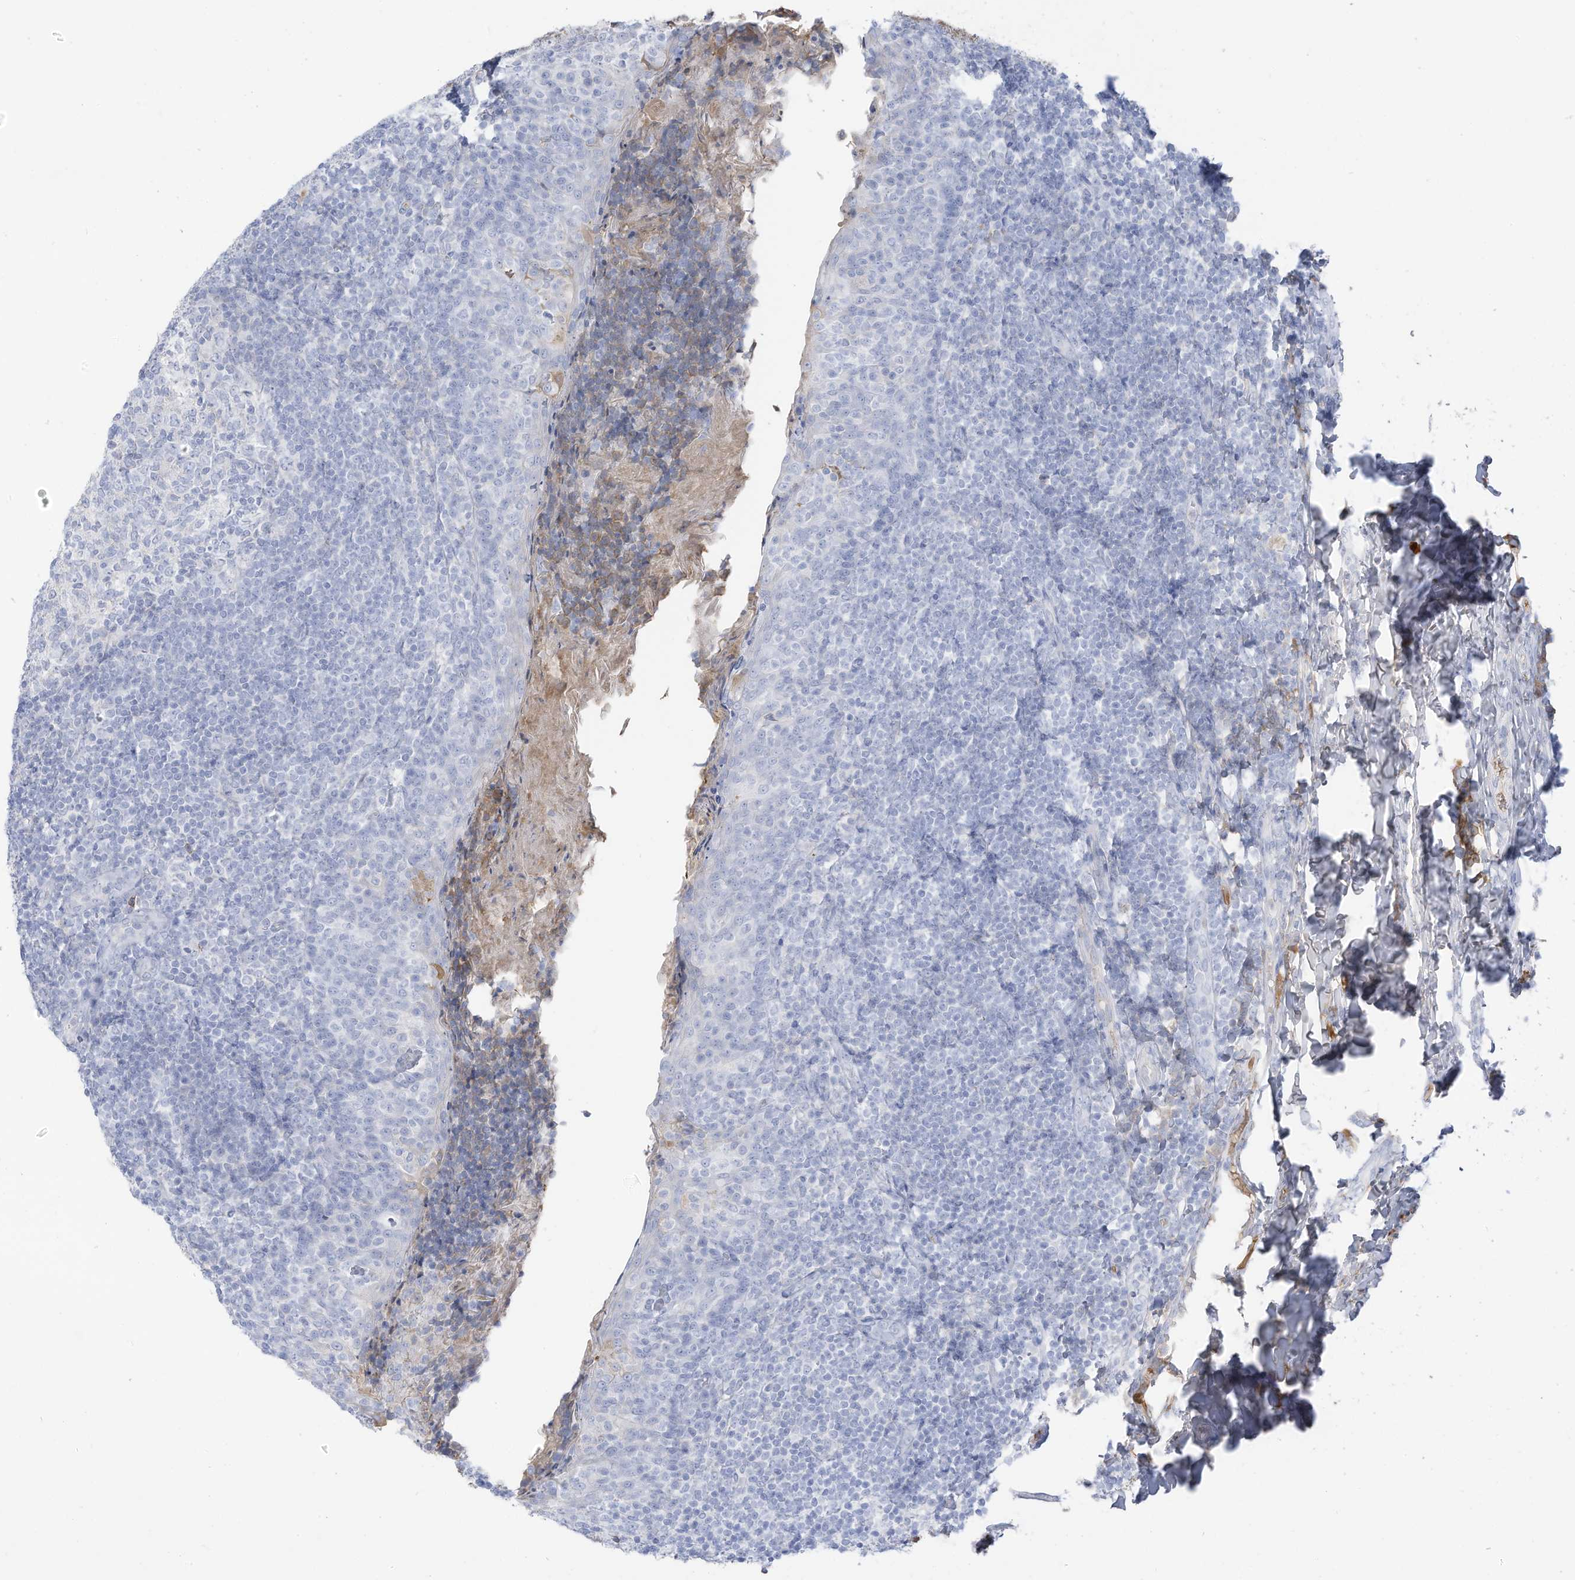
{"staining": {"intensity": "negative", "quantity": "none", "location": "none"}, "tissue": "tonsil", "cell_type": "Germinal center cells", "image_type": "normal", "snomed": [{"axis": "morphology", "description": "Normal tissue, NOS"}, {"axis": "topography", "description": "Tonsil"}], "caption": "The immunohistochemistry histopathology image has no significant expression in germinal center cells of tonsil.", "gene": "HSD17B13", "patient": {"sex": "female", "age": 19}}